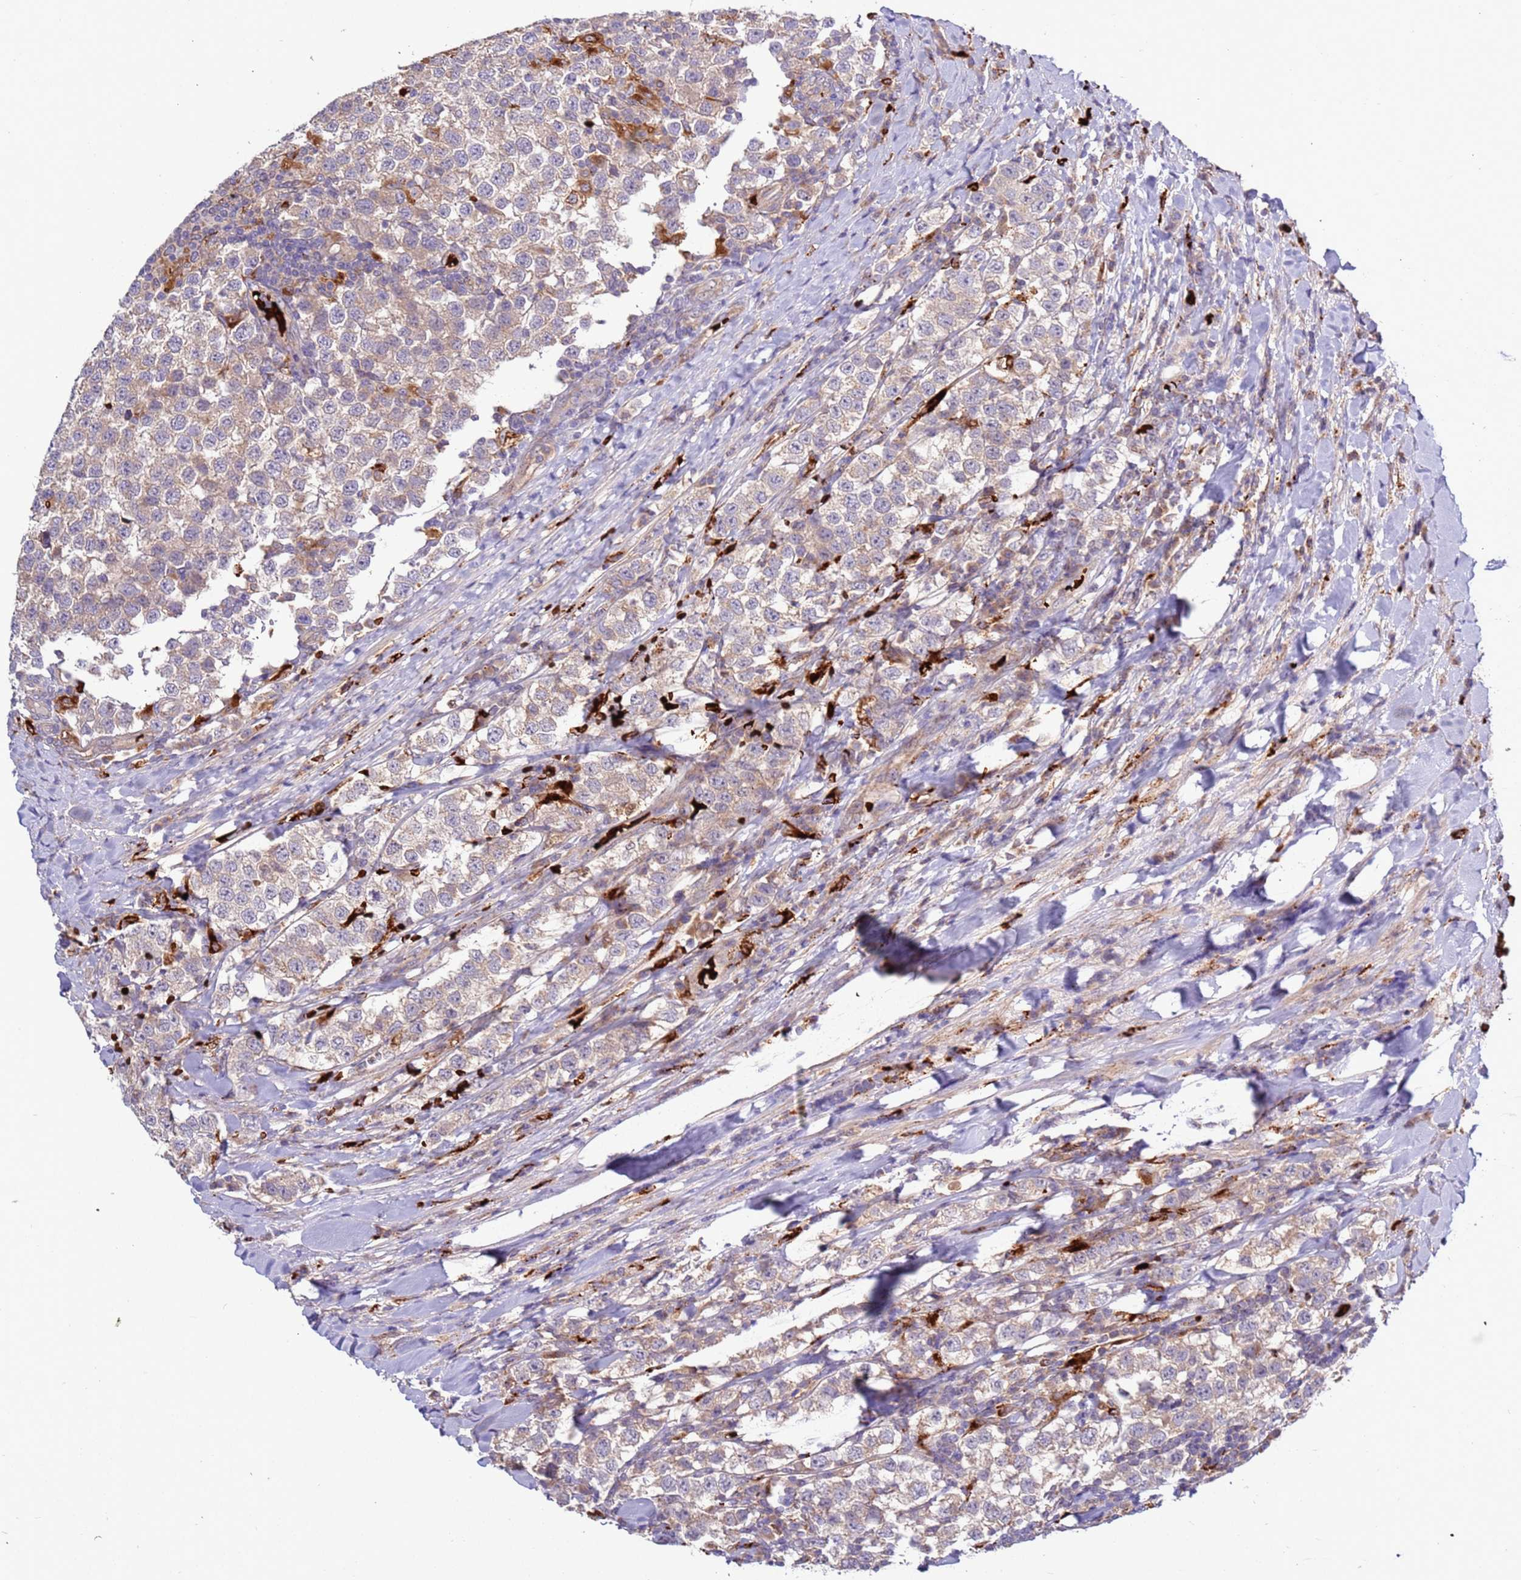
{"staining": {"intensity": "weak", "quantity": "25%-75%", "location": "cytoplasmic/membranous"}, "tissue": "testis cancer", "cell_type": "Tumor cells", "image_type": "cancer", "snomed": [{"axis": "morphology", "description": "Seminoma, NOS"}, {"axis": "topography", "description": "Testis"}], "caption": "There is low levels of weak cytoplasmic/membranous positivity in tumor cells of testis cancer (seminoma), as demonstrated by immunohistochemical staining (brown color).", "gene": "VPS36", "patient": {"sex": "male", "age": 34}}